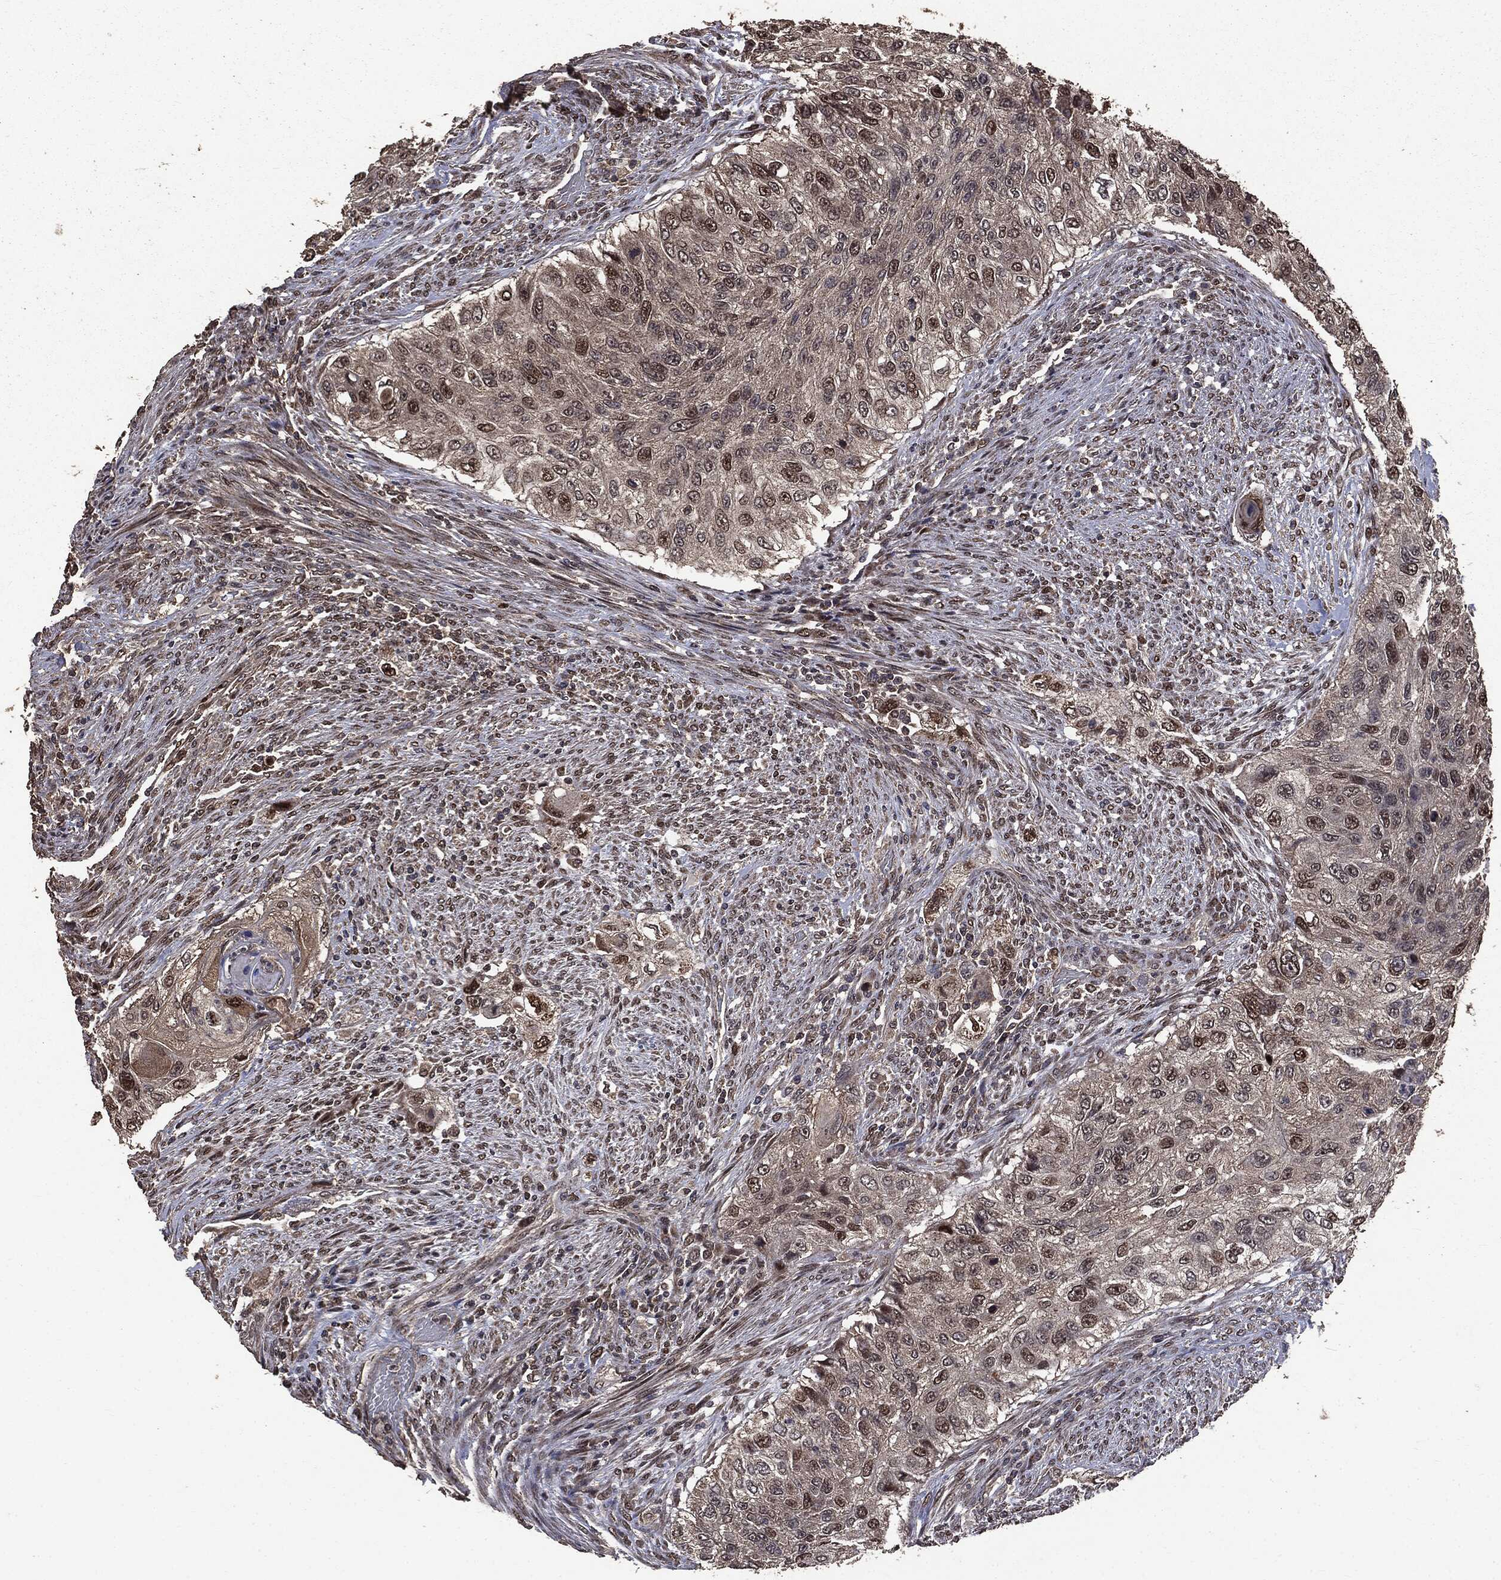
{"staining": {"intensity": "strong", "quantity": "<25%", "location": "nuclear"}, "tissue": "urothelial cancer", "cell_type": "Tumor cells", "image_type": "cancer", "snomed": [{"axis": "morphology", "description": "Urothelial carcinoma, High grade"}, {"axis": "topography", "description": "Urinary bladder"}], "caption": "Immunohistochemical staining of human urothelial cancer demonstrates medium levels of strong nuclear protein positivity in approximately <25% of tumor cells.", "gene": "PPP6R2", "patient": {"sex": "female", "age": 60}}